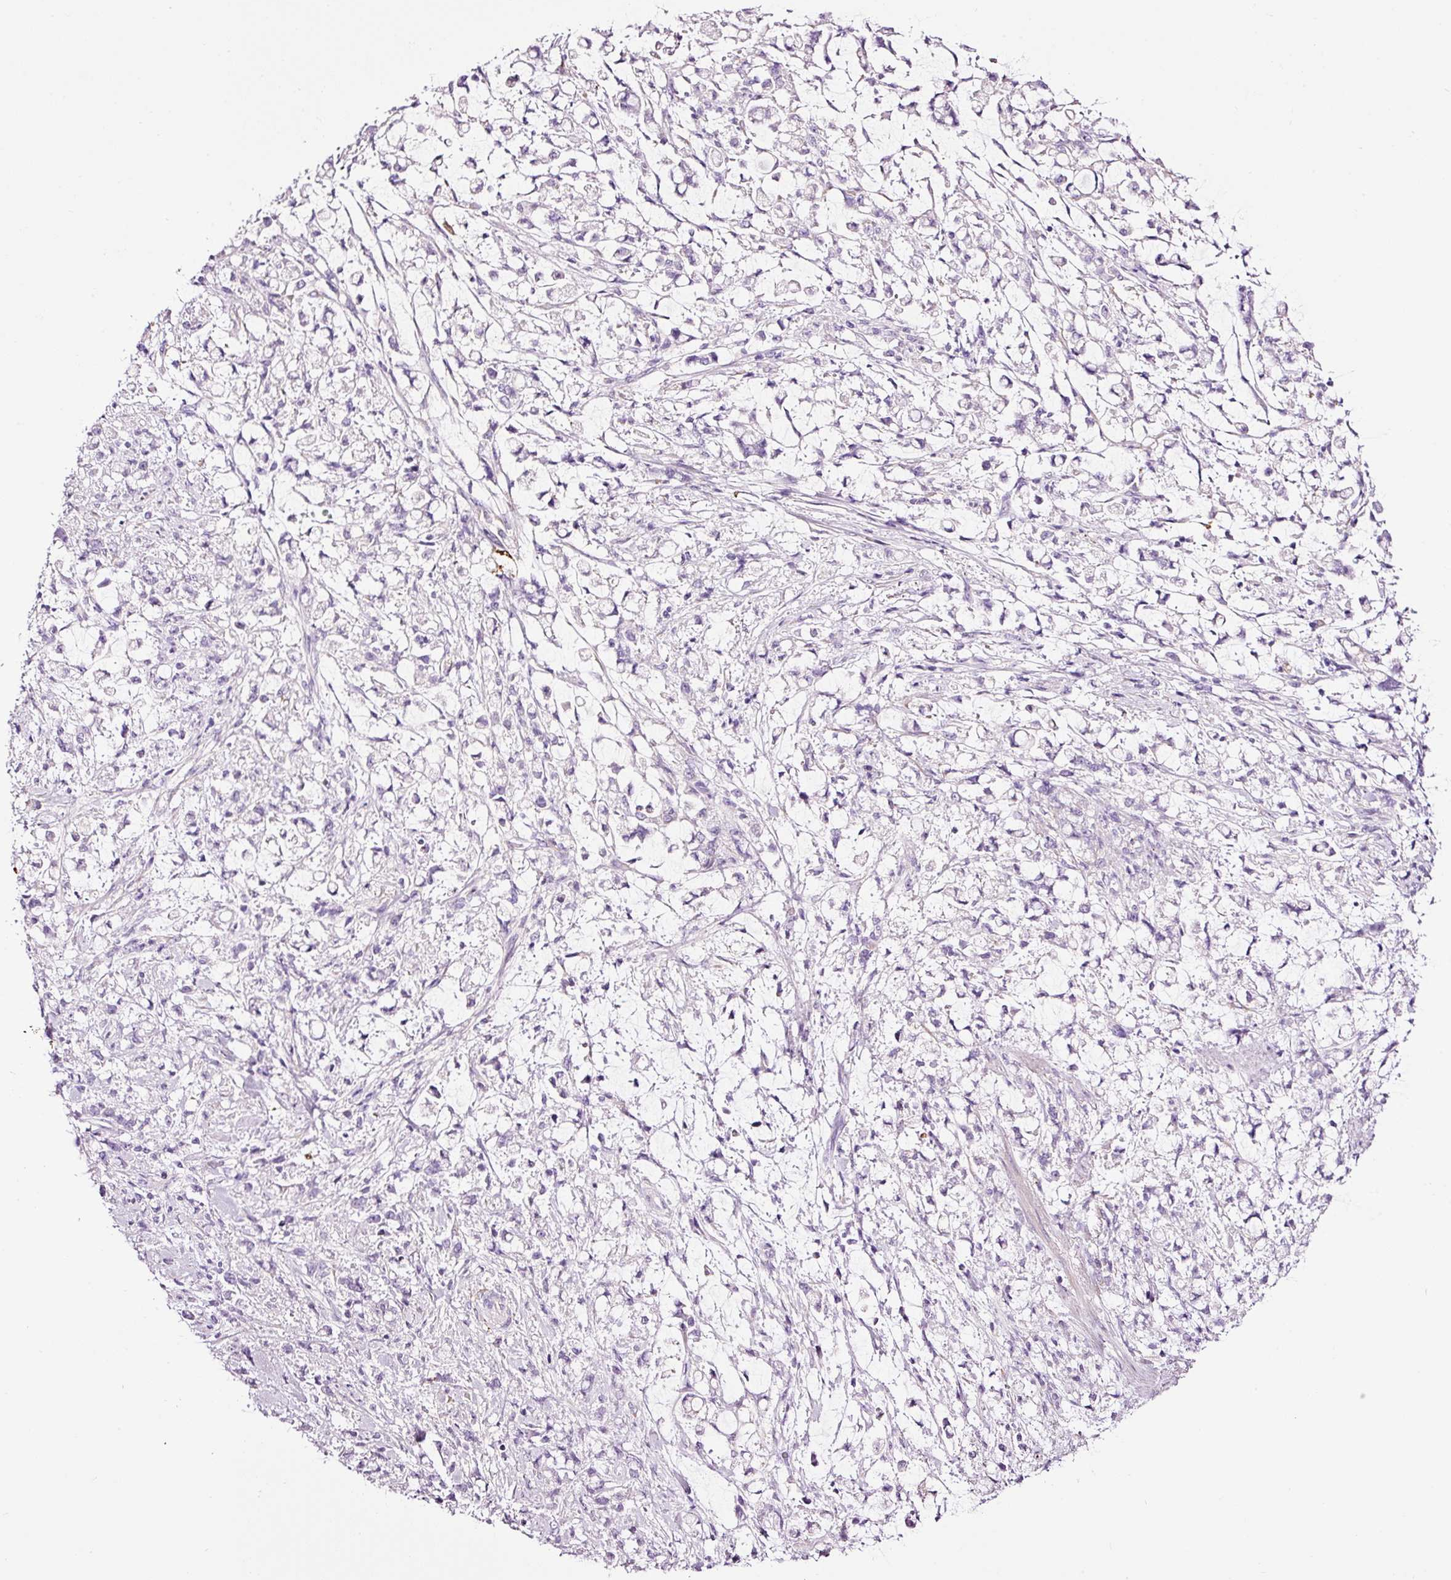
{"staining": {"intensity": "negative", "quantity": "none", "location": "none"}, "tissue": "stomach cancer", "cell_type": "Tumor cells", "image_type": "cancer", "snomed": [{"axis": "morphology", "description": "Adenocarcinoma, NOS"}, {"axis": "topography", "description": "Stomach"}], "caption": "Stomach cancer was stained to show a protein in brown. There is no significant expression in tumor cells.", "gene": "PAM", "patient": {"sex": "female", "age": 60}}